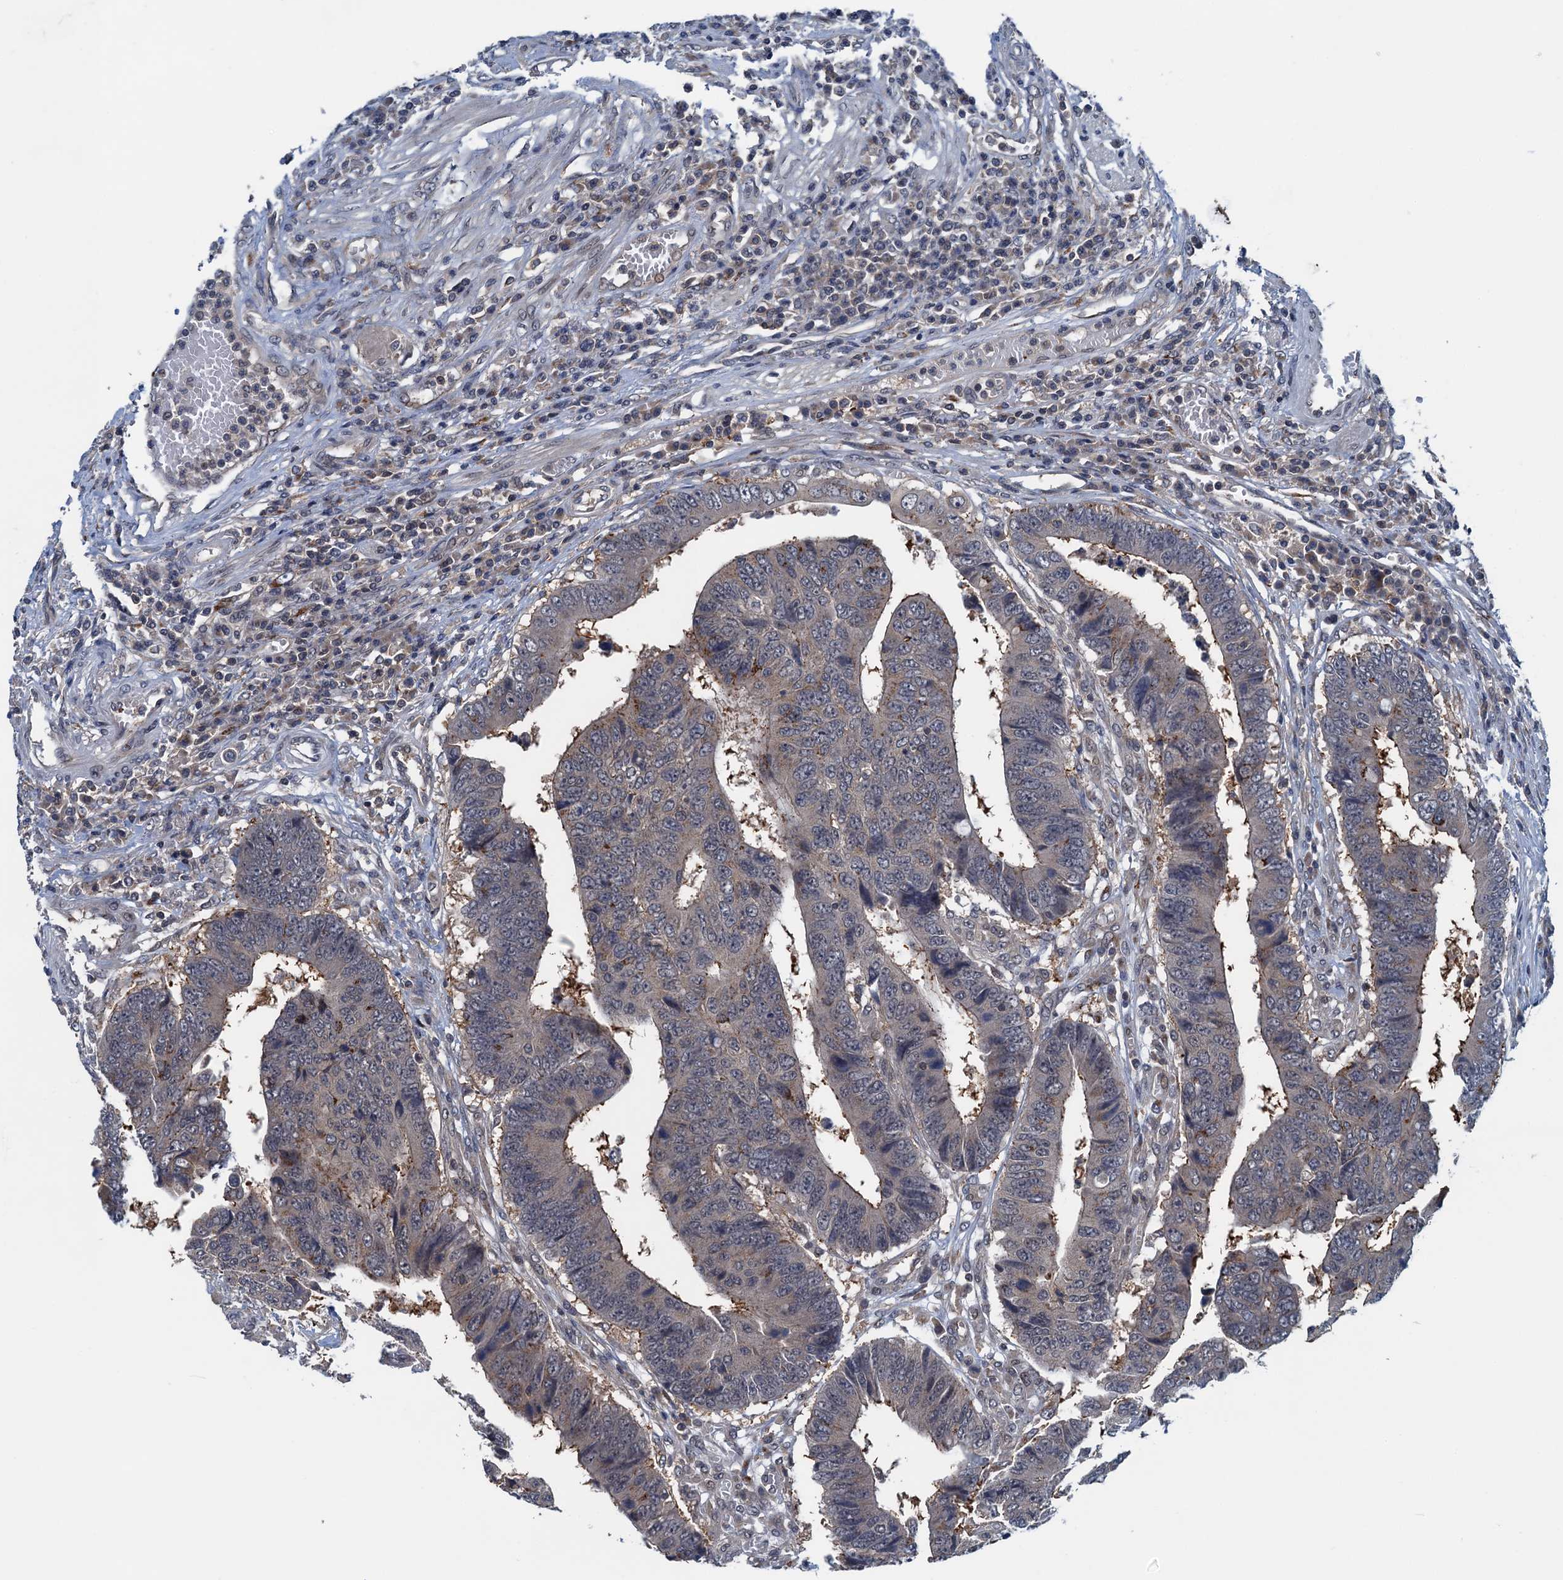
{"staining": {"intensity": "weak", "quantity": "<25%", "location": "cytoplasmic/membranous"}, "tissue": "colorectal cancer", "cell_type": "Tumor cells", "image_type": "cancer", "snomed": [{"axis": "morphology", "description": "Adenocarcinoma, NOS"}, {"axis": "topography", "description": "Rectum"}], "caption": "Colorectal adenocarcinoma was stained to show a protein in brown. There is no significant staining in tumor cells.", "gene": "RNF165", "patient": {"sex": "male", "age": 84}}